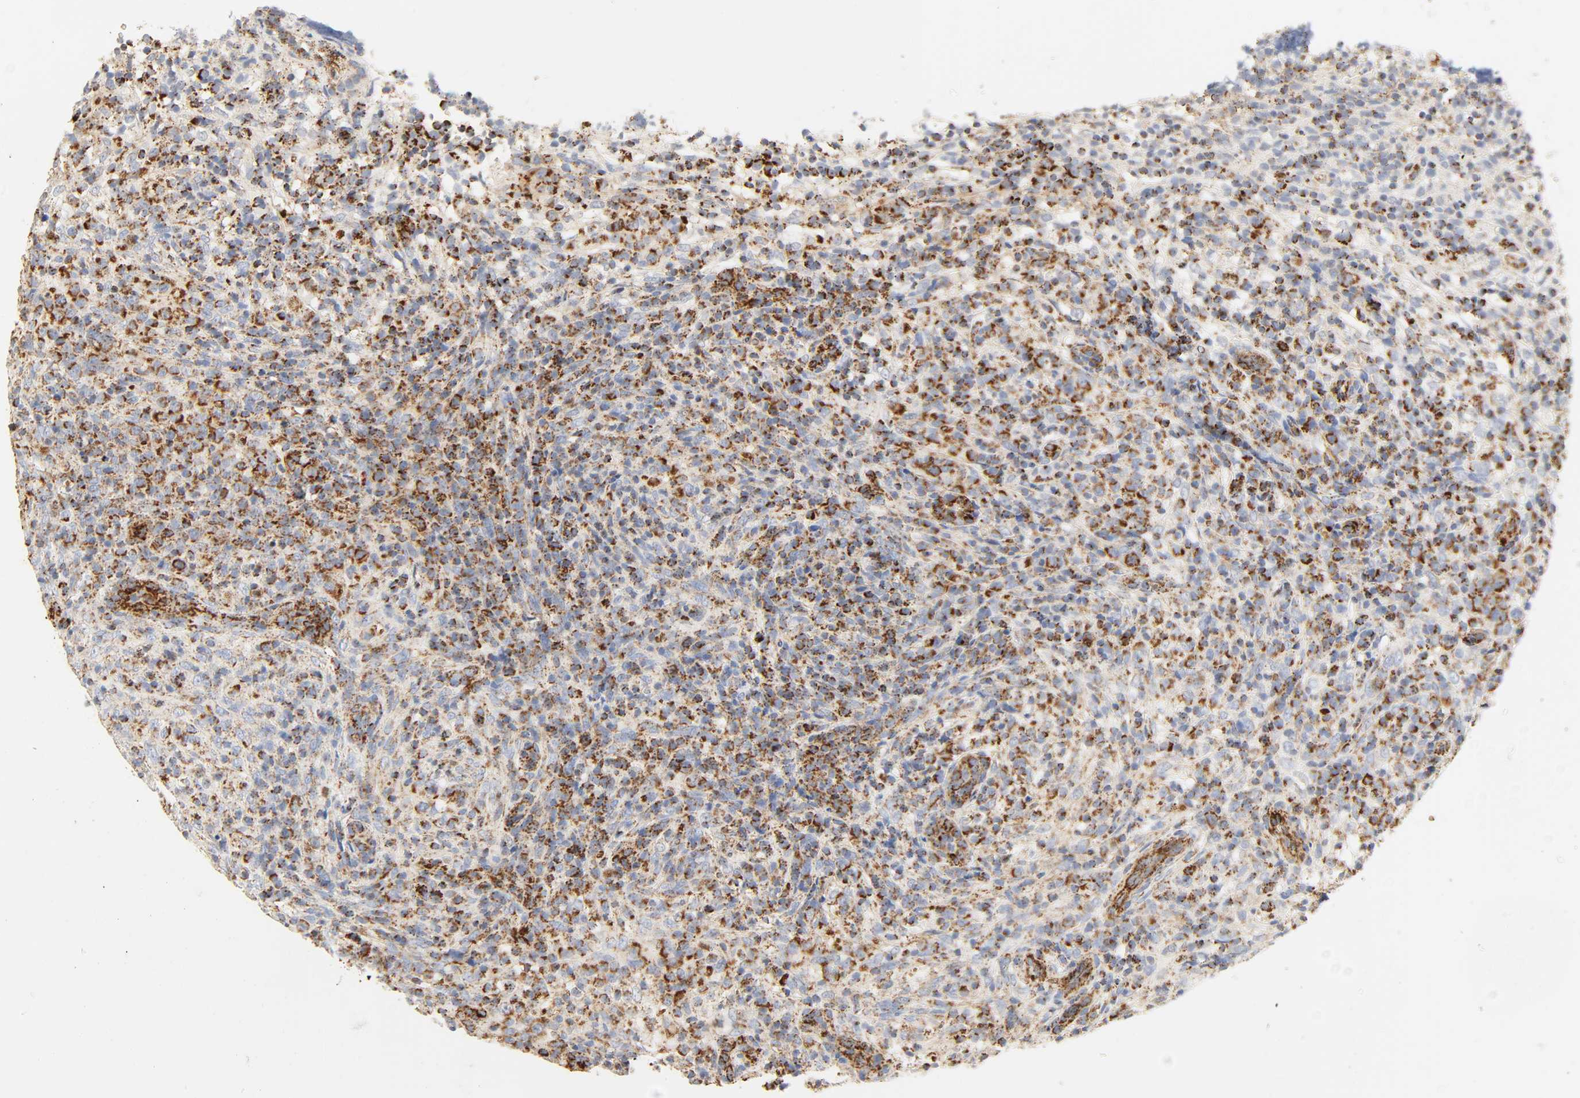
{"staining": {"intensity": "moderate", "quantity": ">75%", "location": "cytoplasmic/membranous"}, "tissue": "lymphoma", "cell_type": "Tumor cells", "image_type": "cancer", "snomed": [{"axis": "morphology", "description": "Malignant lymphoma, non-Hodgkin's type, High grade"}, {"axis": "topography", "description": "Lymph node"}], "caption": "Protein staining of lymphoma tissue demonstrates moderate cytoplasmic/membranous positivity in approximately >75% of tumor cells.", "gene": "ACAT1", "patient": {"sex": "female", "age": 76}}